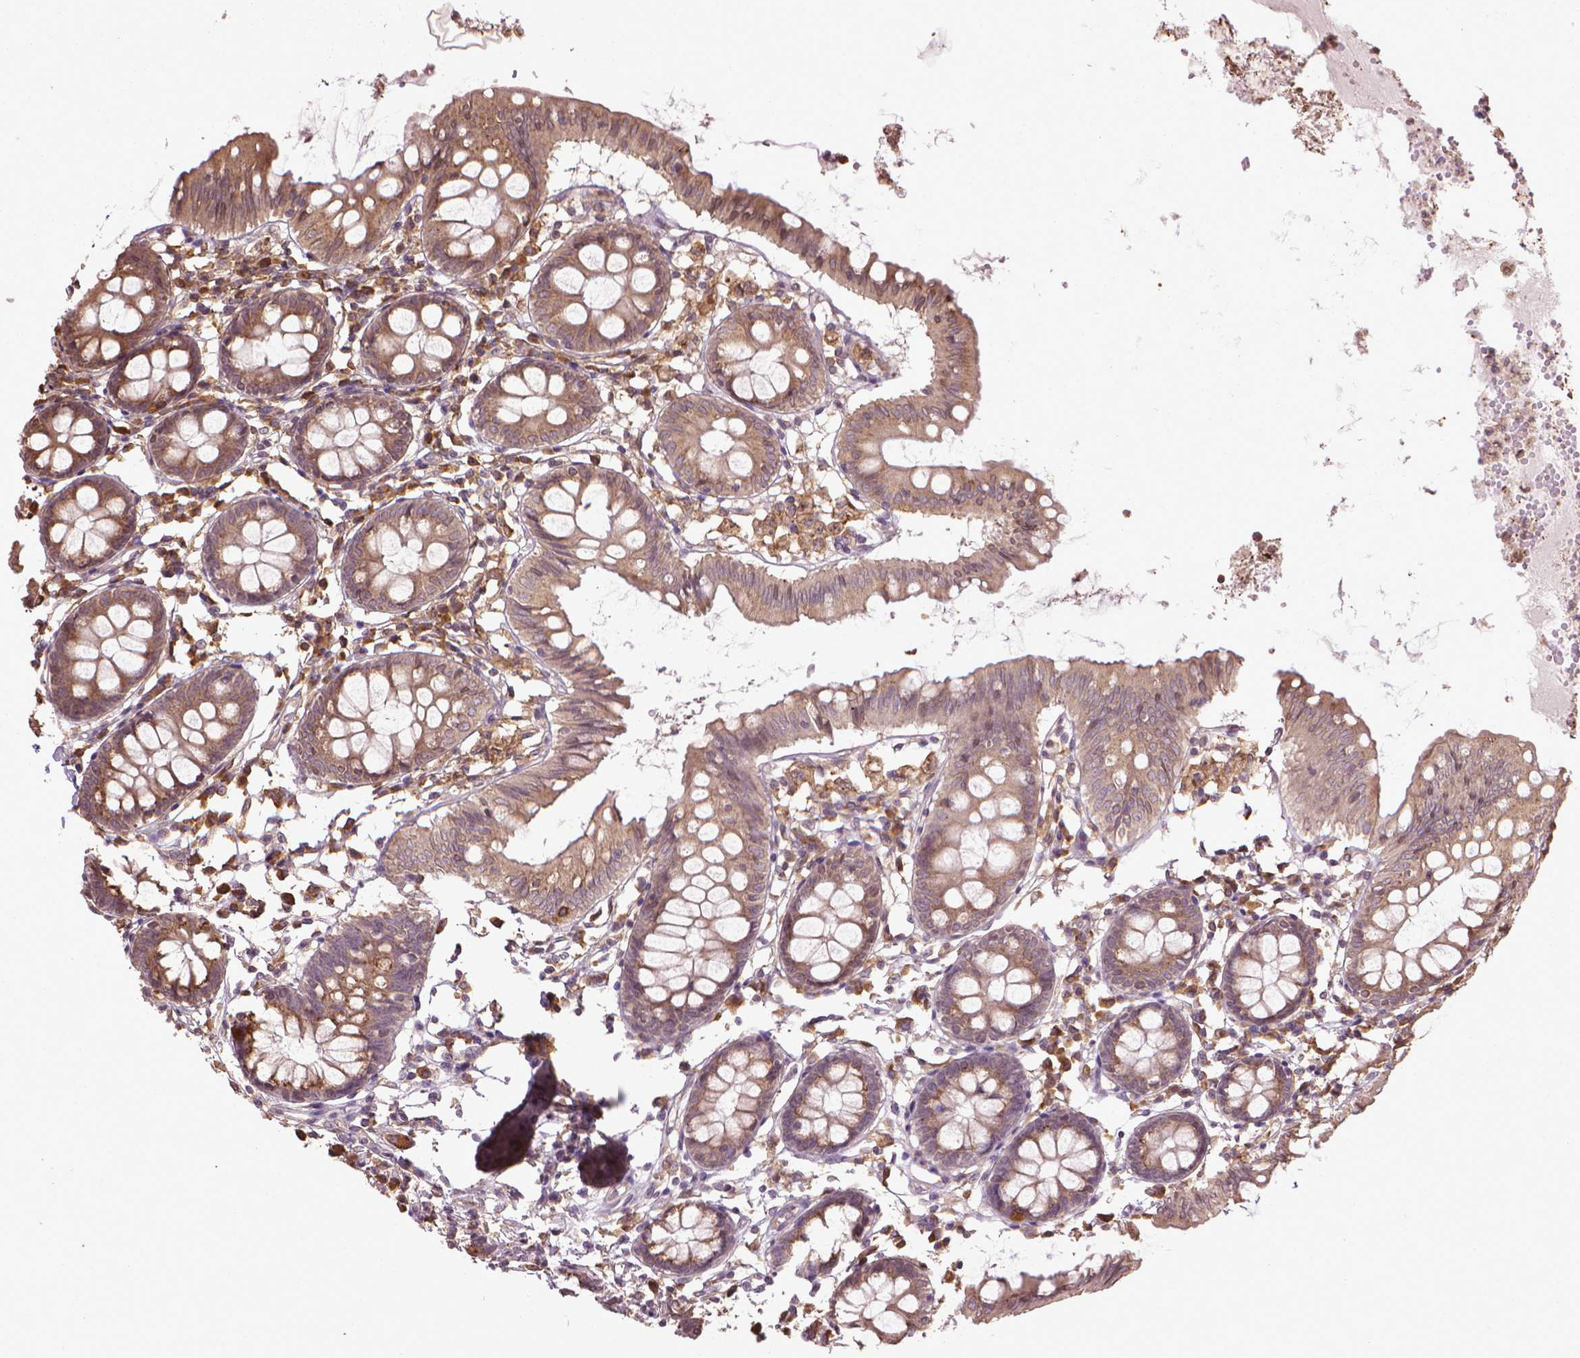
{"staining": {"intensity": "weak", "quantity": ">75%", "location": "cytoplasmic/membranous"}, "tissue": "colon", "cell_type": "Endothelial cells", "image_type": "normal", "snomed": [{"axis": "morphology", "description": "Normal tissue, NOS"}, {"axis": "topography", "description": "Colon"}], "caption": "Immunohistochemical staining of normal colon displays low levels of weak cytoplasmic/membranous positivity in about >75% of endothelial cells.", "gene": "GAS1", "patient": {"sex": "female", "age": 84}}